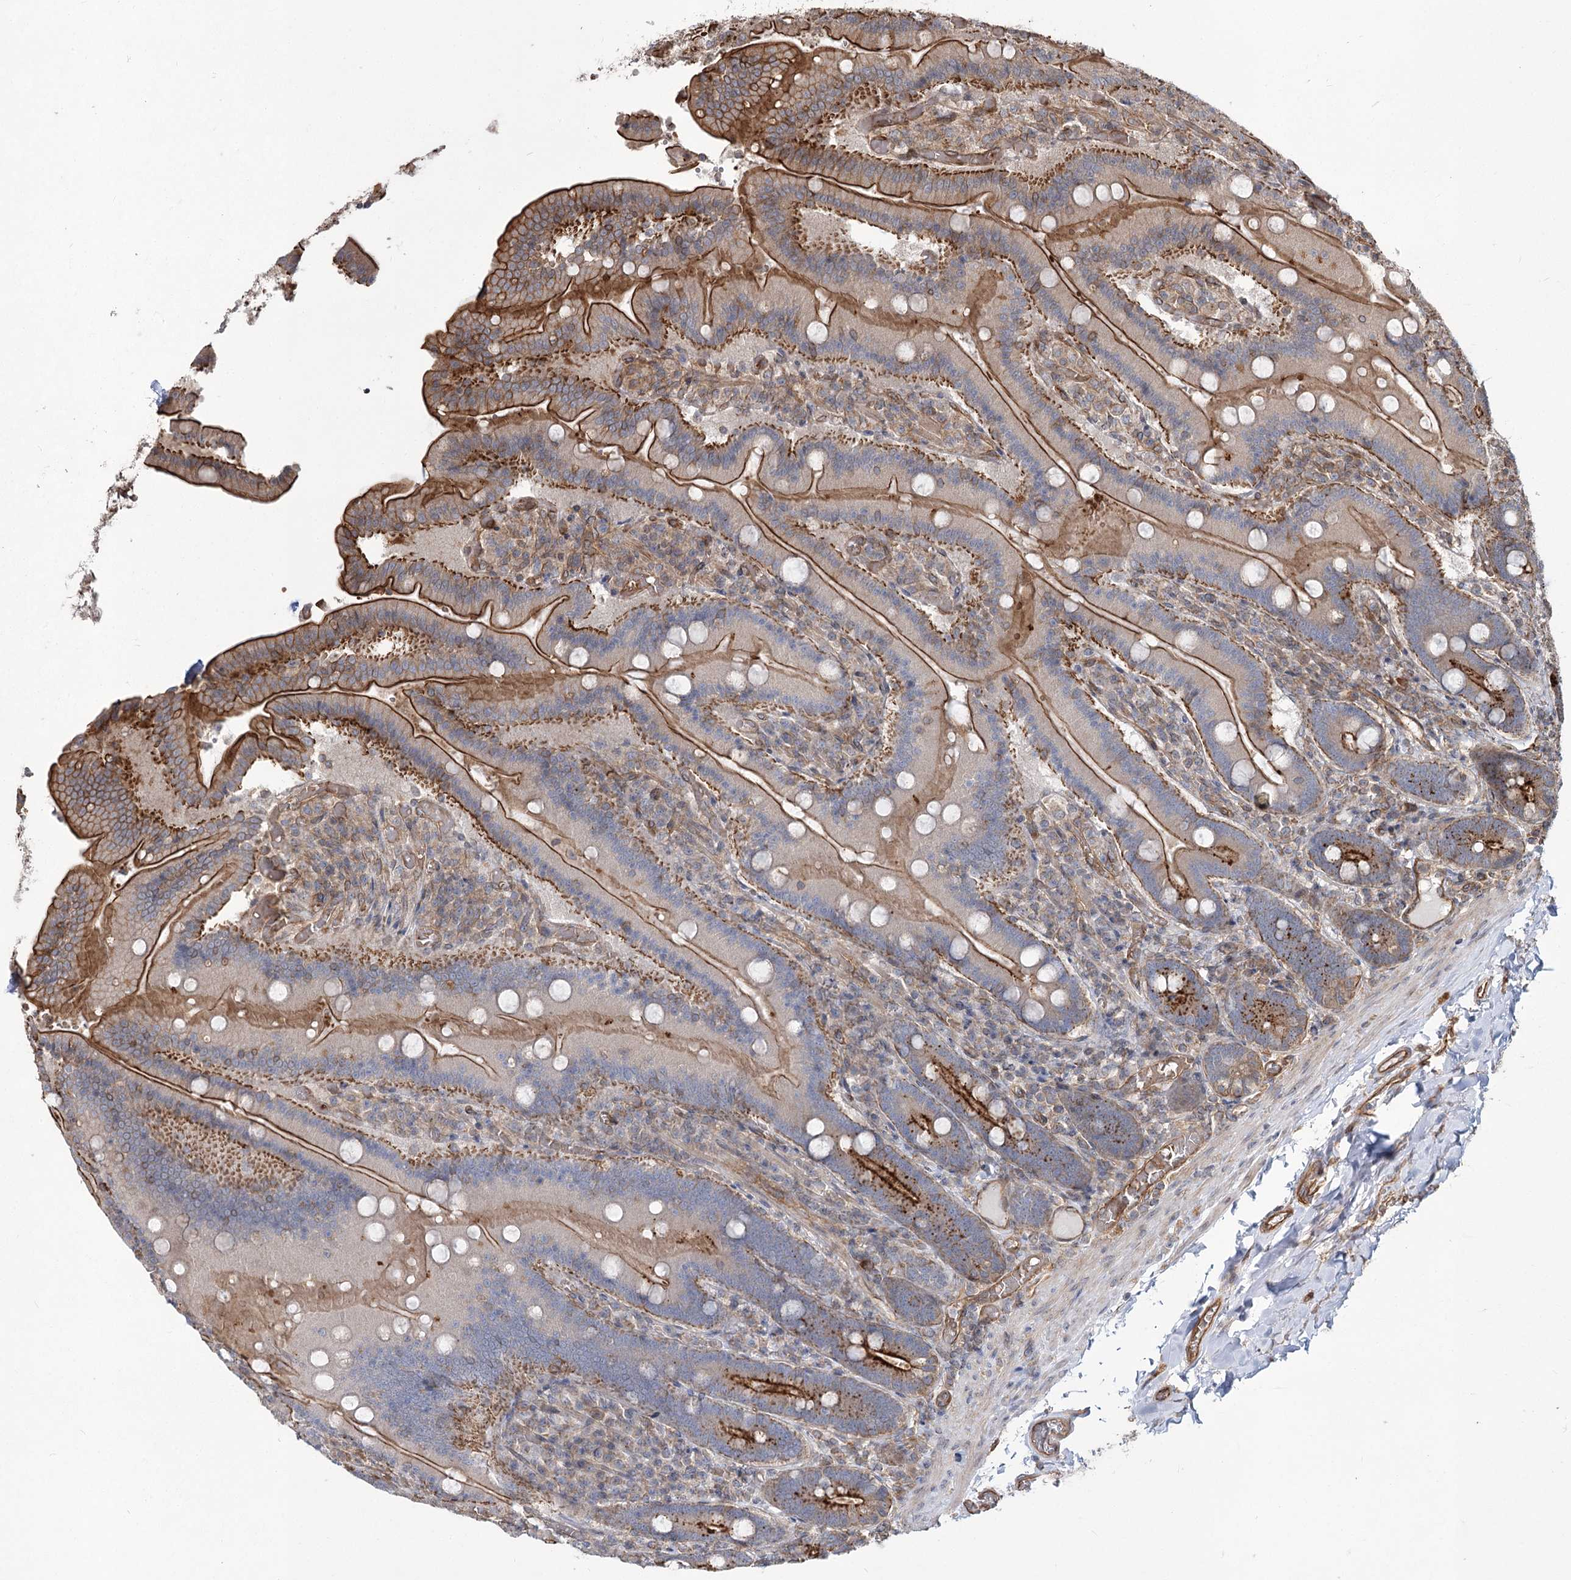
{"staining": {"intensity": "strong", "quantity": "25%-75%", "location": "cytoplasmic/membranous"}, "tissue": "duodenum", "cell_type": "Glandular cells", "image_type": "normal", "snomed": [{"axis": "morphology", "description": "Normal tissue, NOS"}, {"axis": "topography", "description": "Duodenum"}], "caption": "Benign duodenum shows strong cytoplasmic/membranous staining in about 25%-75% of glandular cells.", "gene": "IQSEC1", "patient": {"sex": "female", "age": 62}}